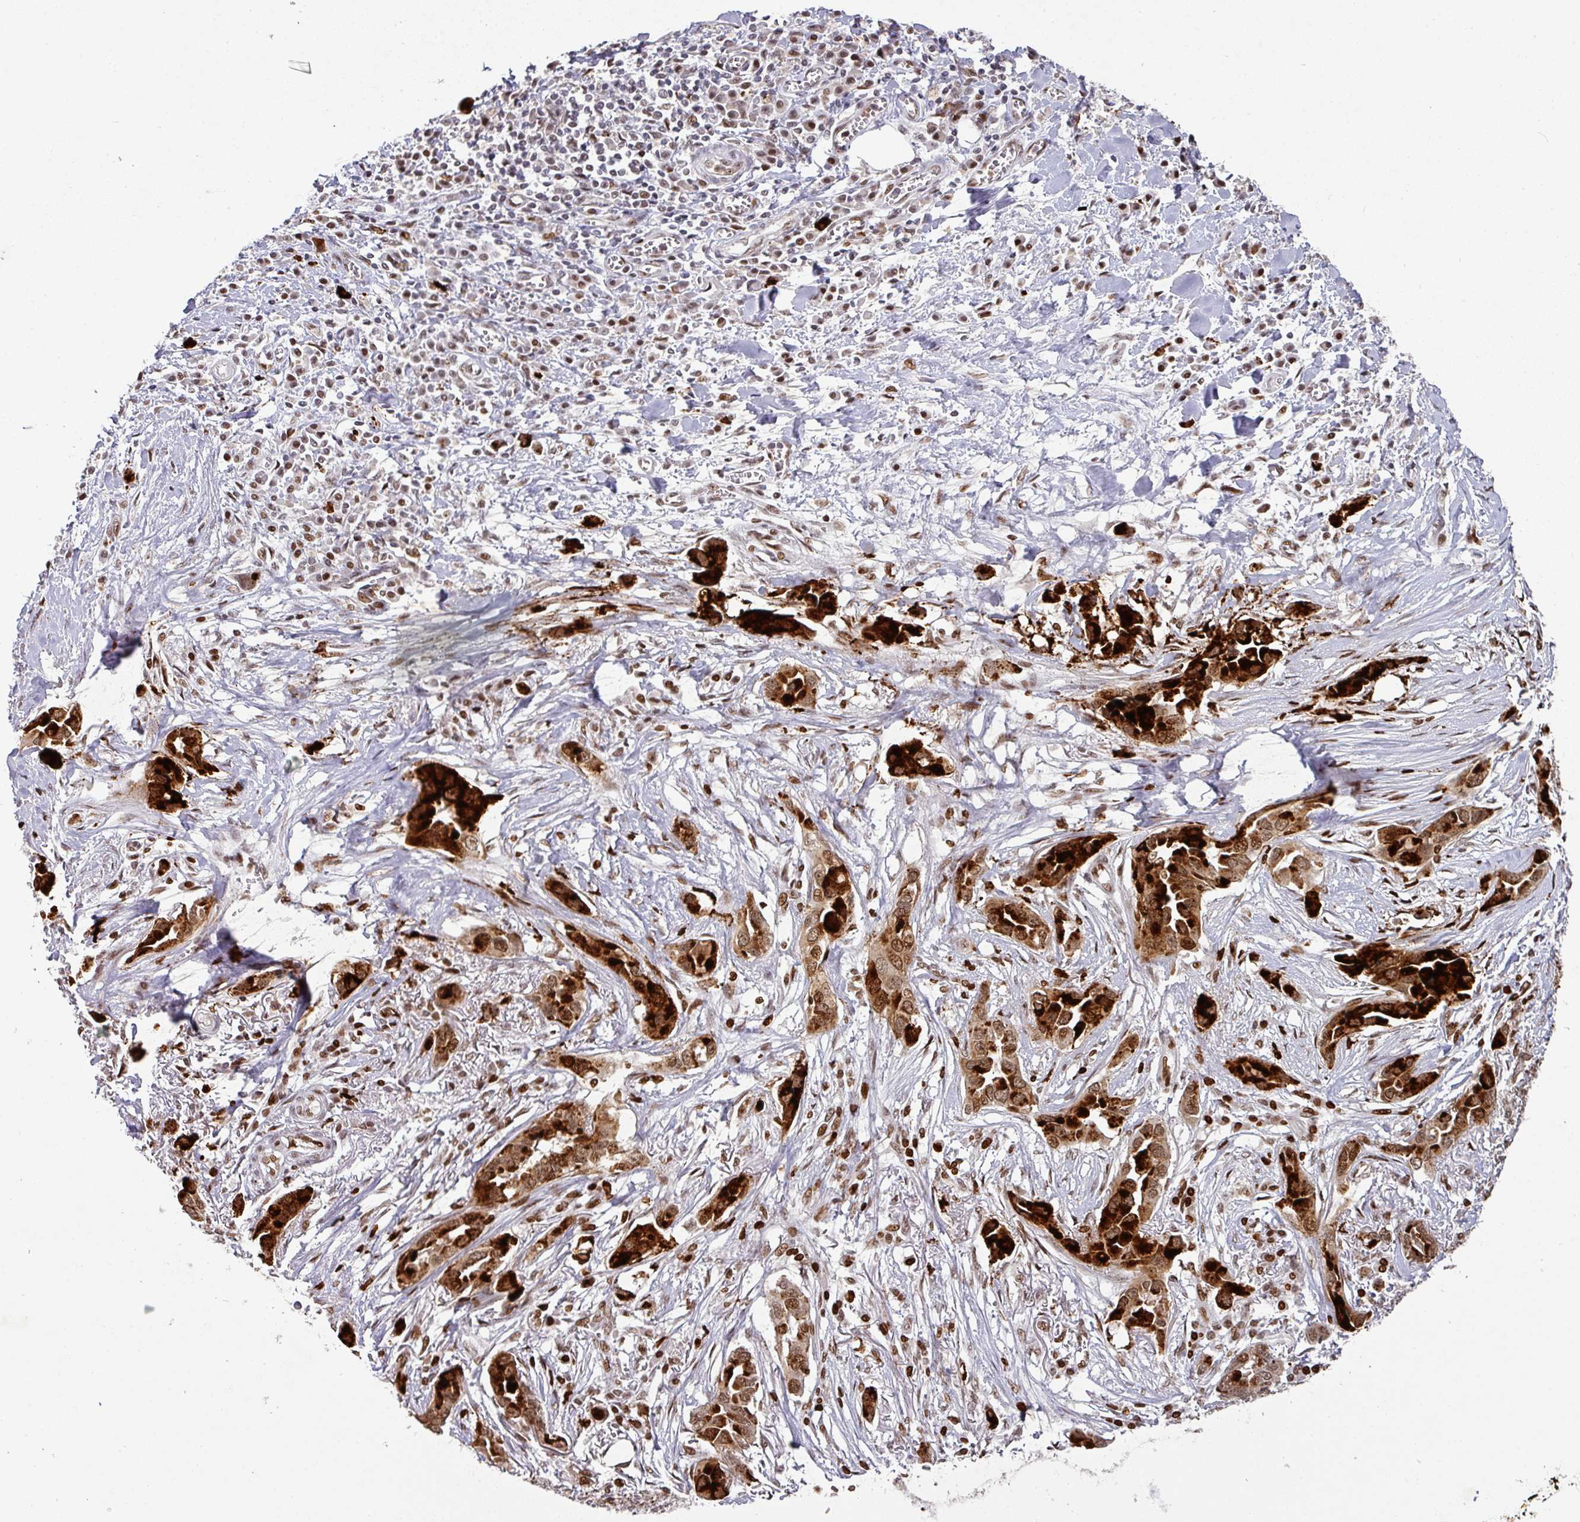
{"staining": {"intensity": "strong", "quantity": ">75%", "location": "cytoplasmic/membranous,nuclear"}, "tissue": "lung cancer", "cell_type": "Tumor cells", "image_type": "cancer", "snomed": [{"axis": "morphology", "description": "Adenocarcinoma, NOS"}, {"axis": "topography", "description": "Lung"}], "caption": "Protein staining shows strong cytoplasmic/membranous and nuclear expression in about >75% of tumor cells in lung adenocarcinoma. The protein is stained brown, and the nuclei are stained in blue (DAB (3,3'-diaminobenzidine) IHC with brightfield microscopy, high magnification).", "gene": "NEIL1", "patient": {"sex": "female", "age": 76}}